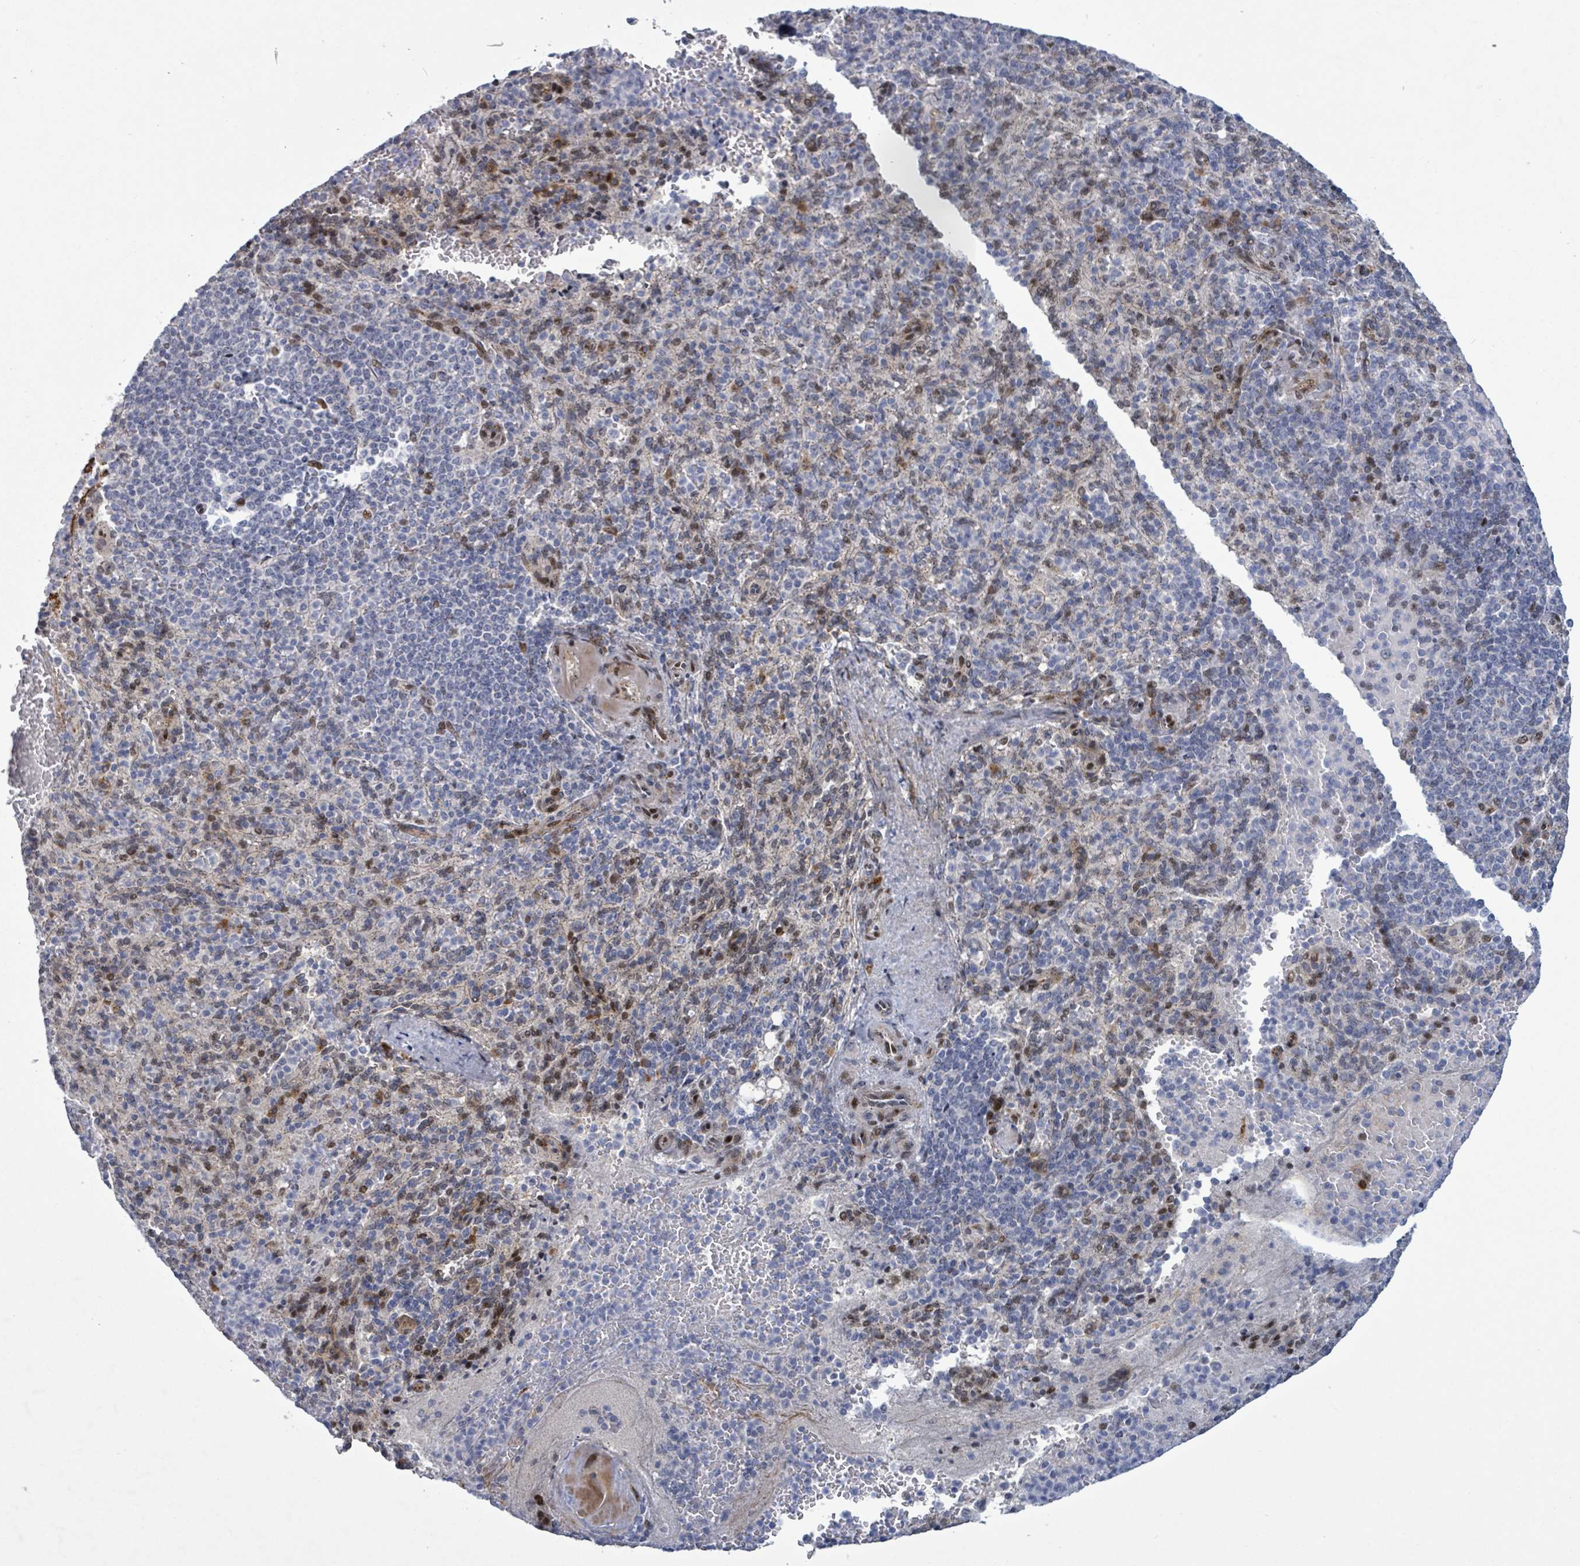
{"staining": {"intensity": "moderate", "quantity": "<25%", "location": "nuclear"}, "tissue": "spleen", "cell_type": "Cells in red pulp", "image_type": "normal", "snomed": [{"axis": "morphology", "description": "Normal tissue, NOS"}, {"axis": "topography", "description": "Spleen"}], "caption": "Unremarkable spleen was stained to show a protein in brown. There is low levels of moderate nuclear staining in about <25% of cells in red pulp.", "gene": "TUSC1", "patient": {"sex": "female", "age": 74}}